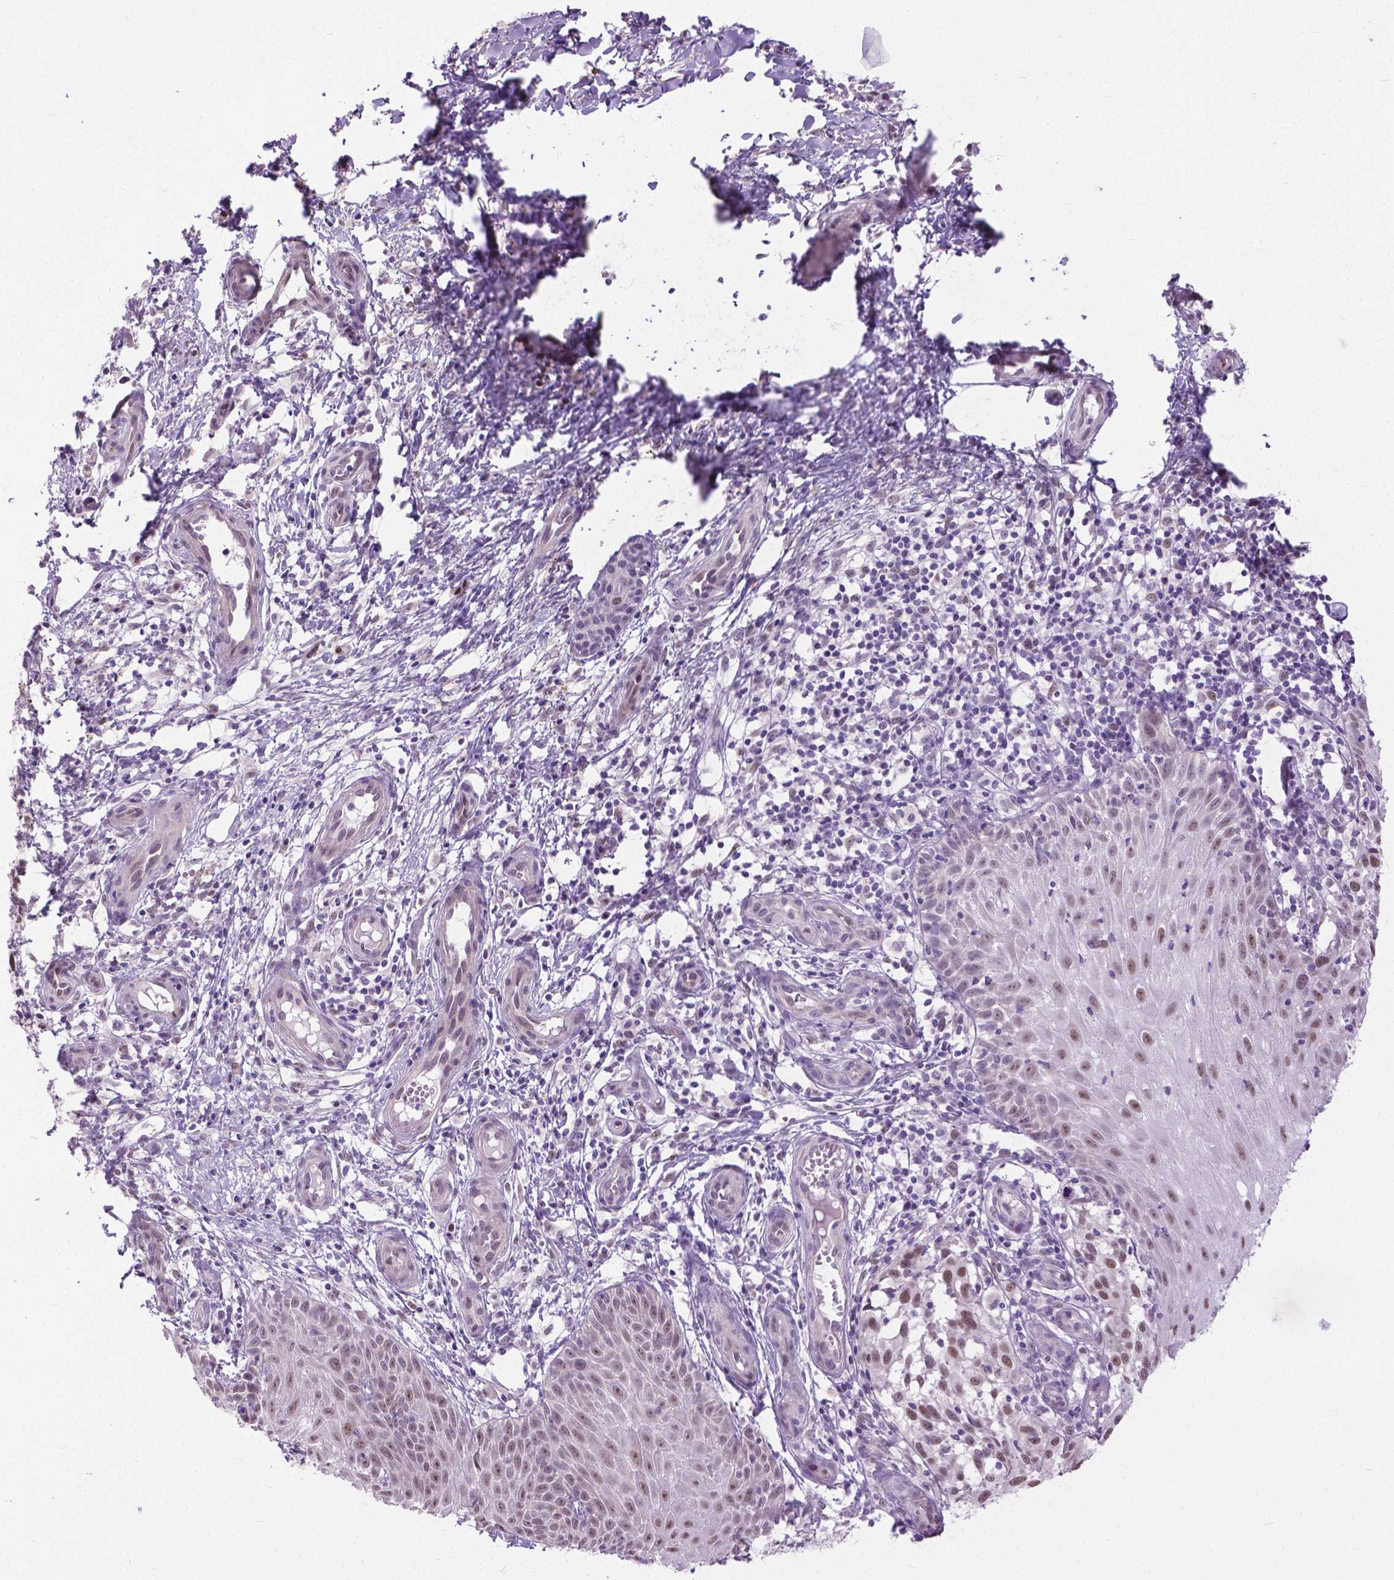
{"staining": {"intensity": "moderate", "quantity": ">75%", "location": "nuclear"}, "tissue": "melanoma", "cell_type": "Tumor cells", "image_type": "cancer", "snomed": [{"axis": "morphology", "description": "Malignant melanoma, NOS"}, {"axis": "topography", "description": "Skin"}], "caption": "Immunohistochemistry of malignant melanoma demonstrates medium levels of moderate nuclear expression in approximately >75% of tumor cells.", "gene": "APCDD1L", "patient": {"sex": "female", "age": 53}}